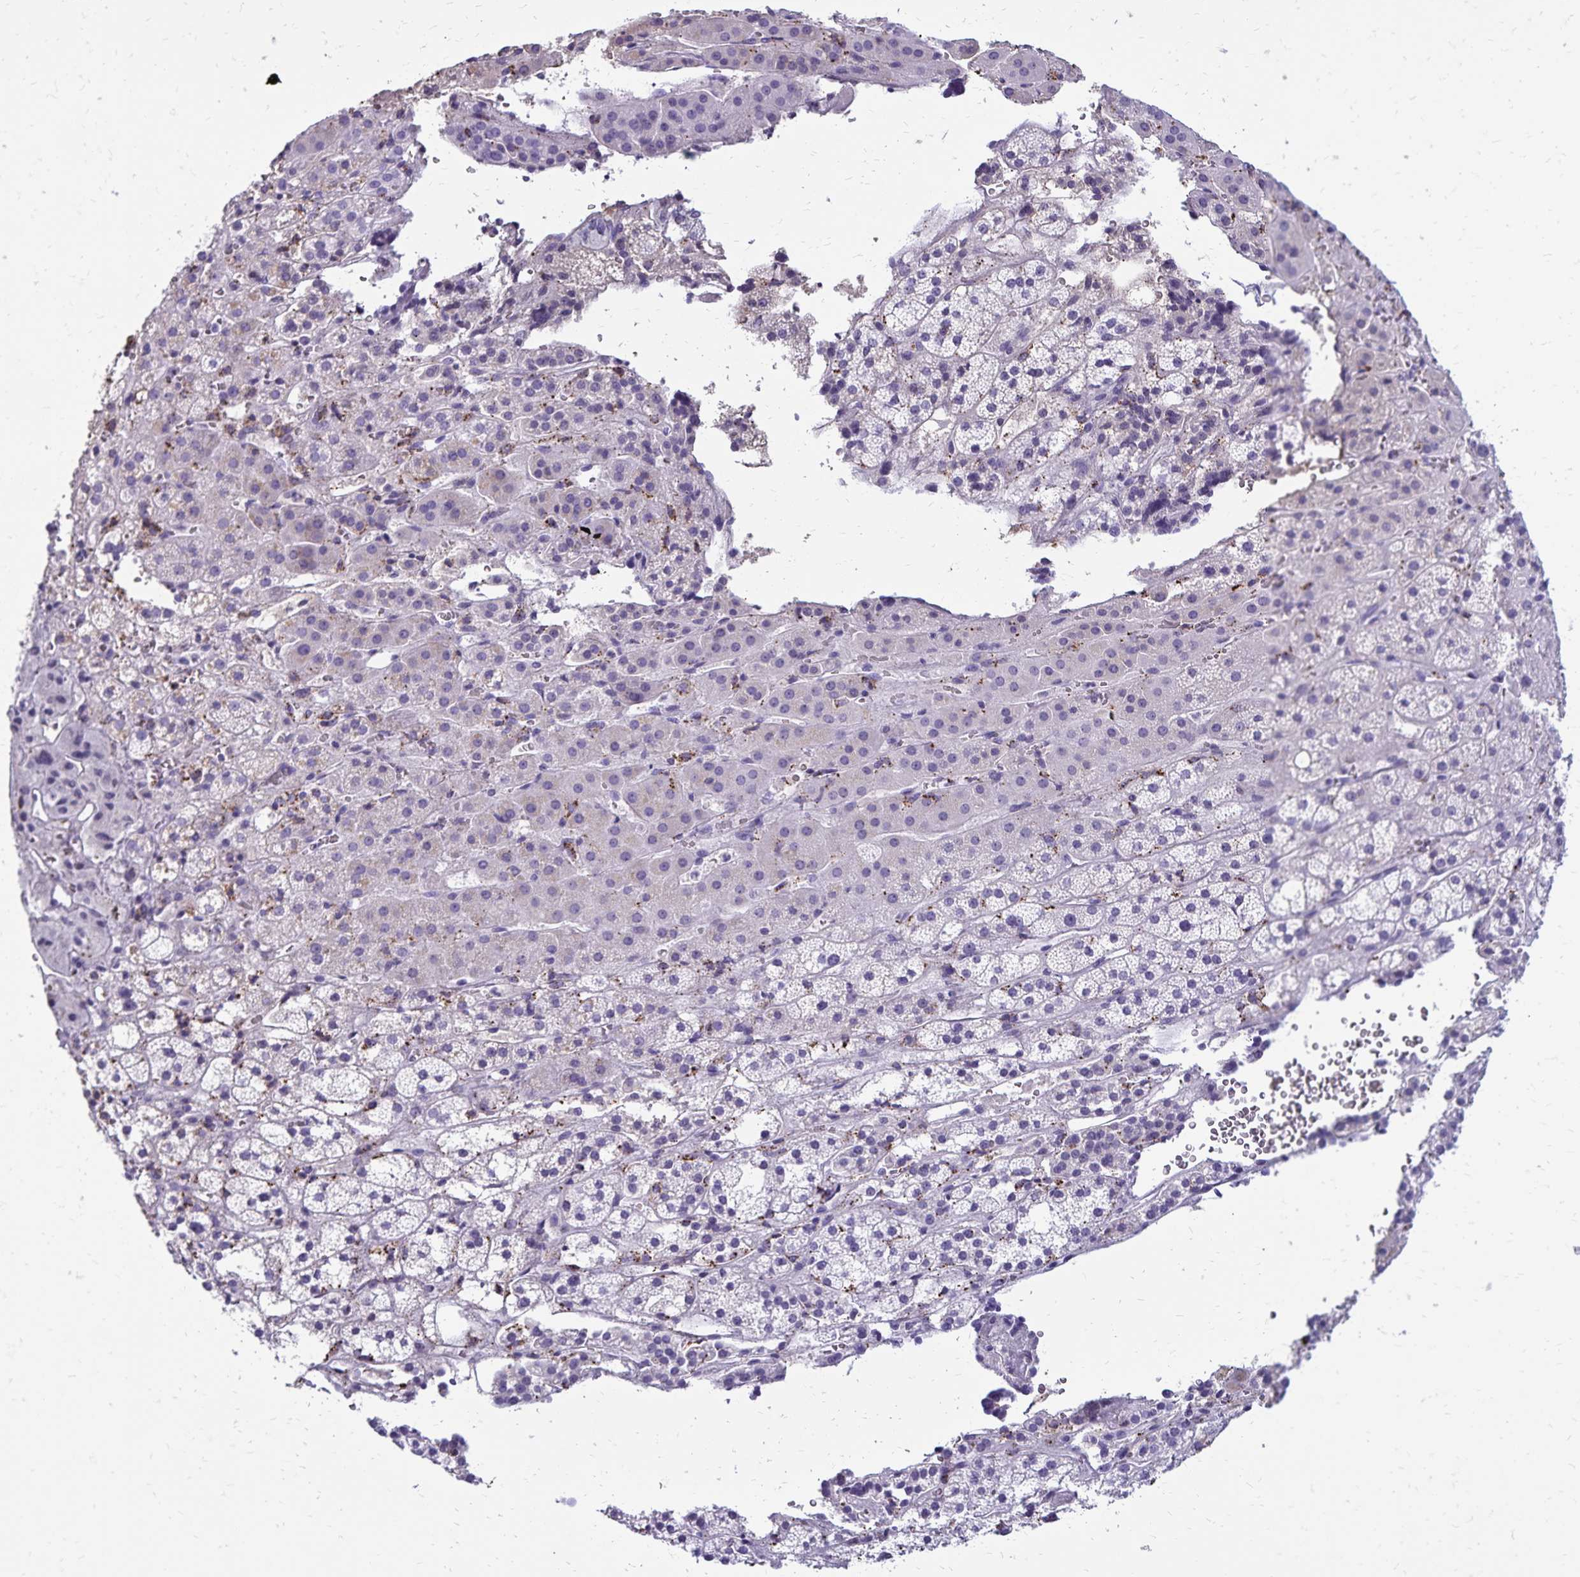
{"staining": {"intensity": "negative", "quantity": "none", "location": "none"}, "tissue": "adrenal gland", "cell_type": "Glandular cells", "image_type": "normal", "snomed": [{"axis": "morphology", "description": "Normal tissue, NOS"}, {"axis": "topography", "description": "Adrenal gland"}], "caption": "DAB (3,3'-diaminobenzidine) immunohistochemical staining of unremarkable human adrenal gland exhibits no significant positivity in glandular cells. The staining was performed using DAB to visualize the protein expression in brown, while the nuclei were stained in blue with hematoxylin (Magnification: 20x).", "gene": "CD27", "patient": {"sex": "male", "age": 53}}